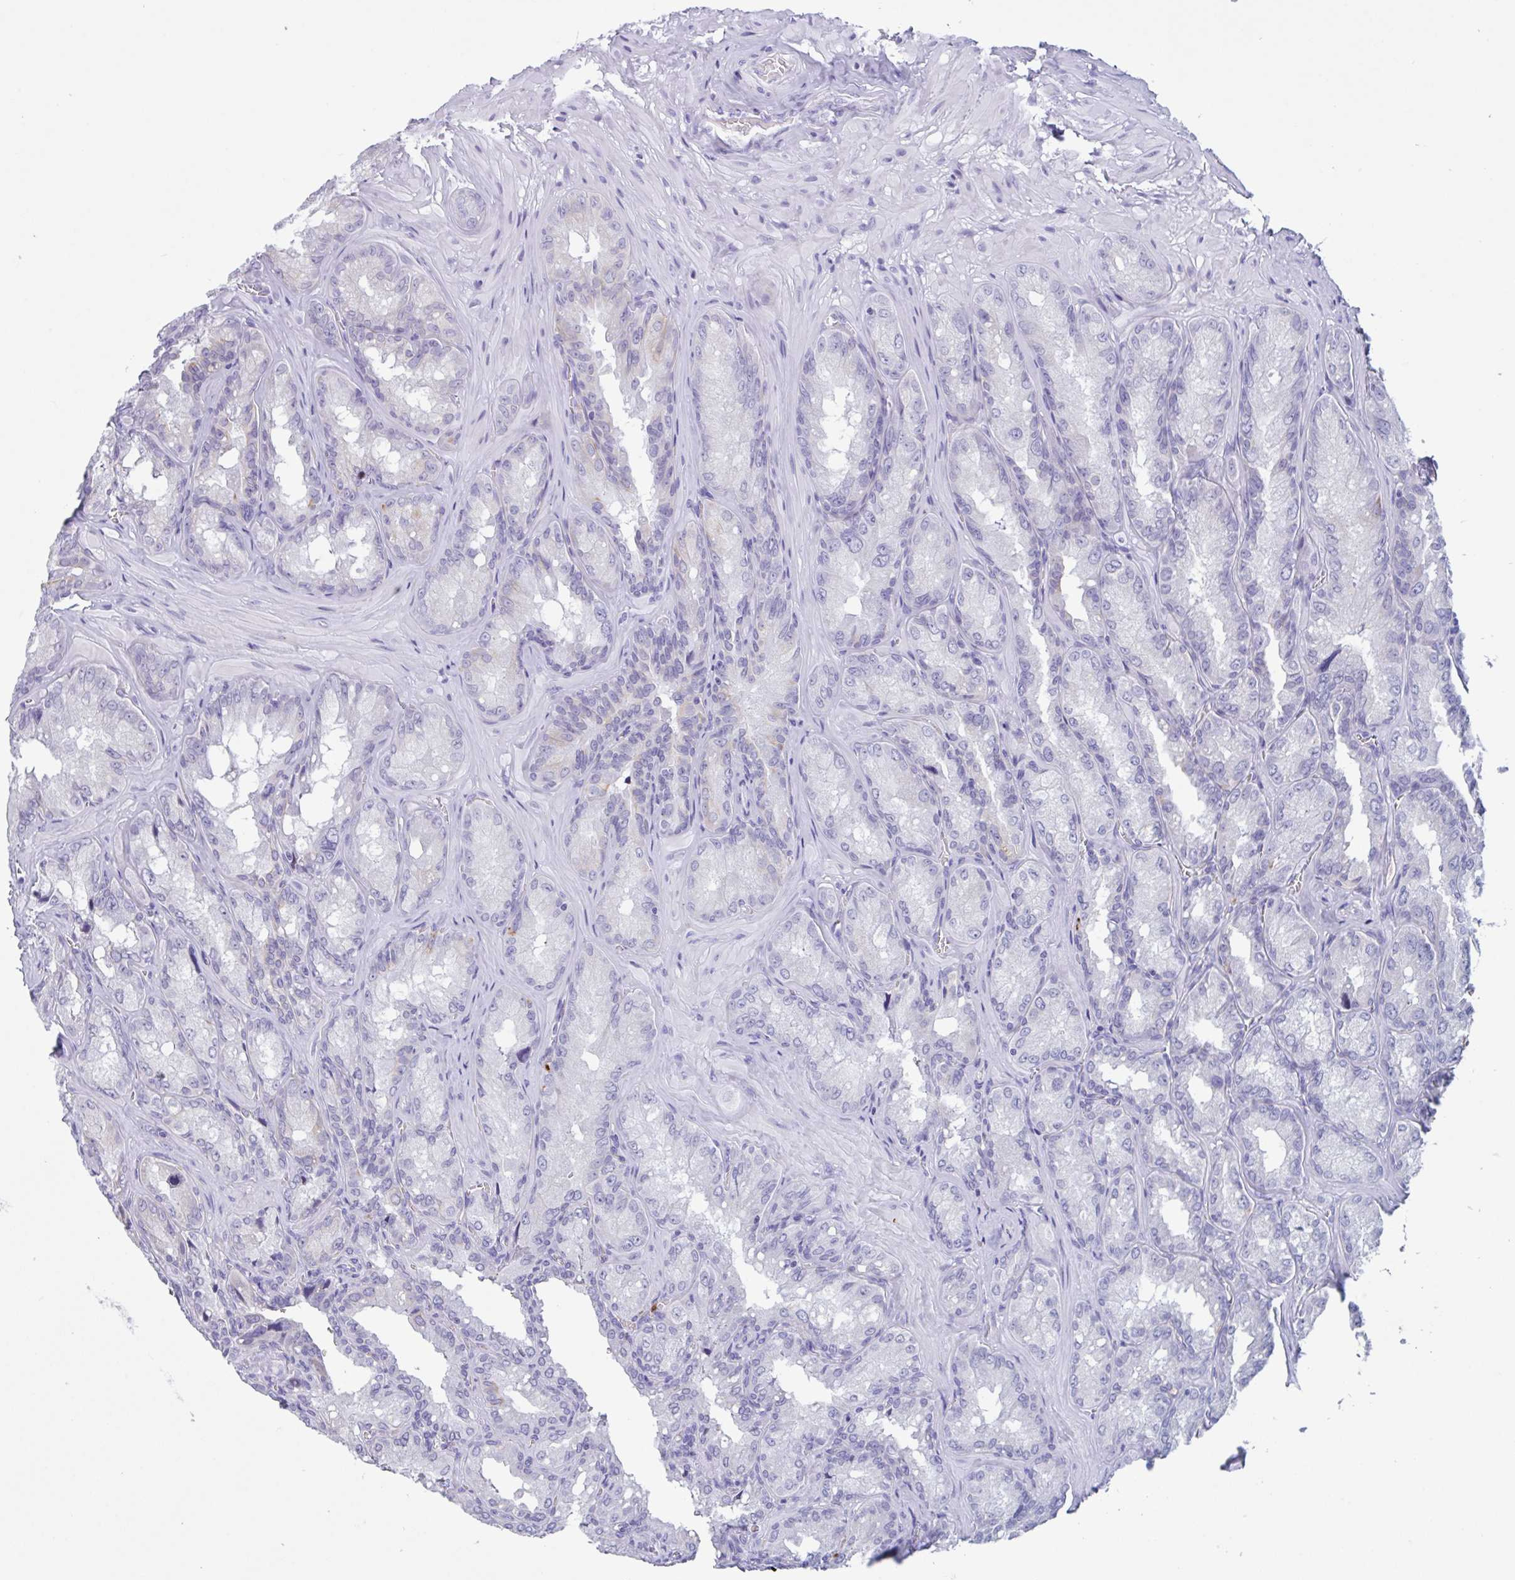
{"staining": {"intensity": "negative", "quantity": "none", "location": "none"}, "tissue": "seminal vesicle", "cell_type": "Glandular cells", "image_type": "normal", "snomed": [{"axis": "morphology", "description": "Normal tissue, NOS"}, {"axis": "topography", "description": "Seminal veicle"}], "caption": "High power microscopy image of an IHC micrograph of benign seminal vesicle, revealing no significant positivity in glandular cells.", "gene": "DTWD2", "patient": {"sex": "male", "age": 47}}